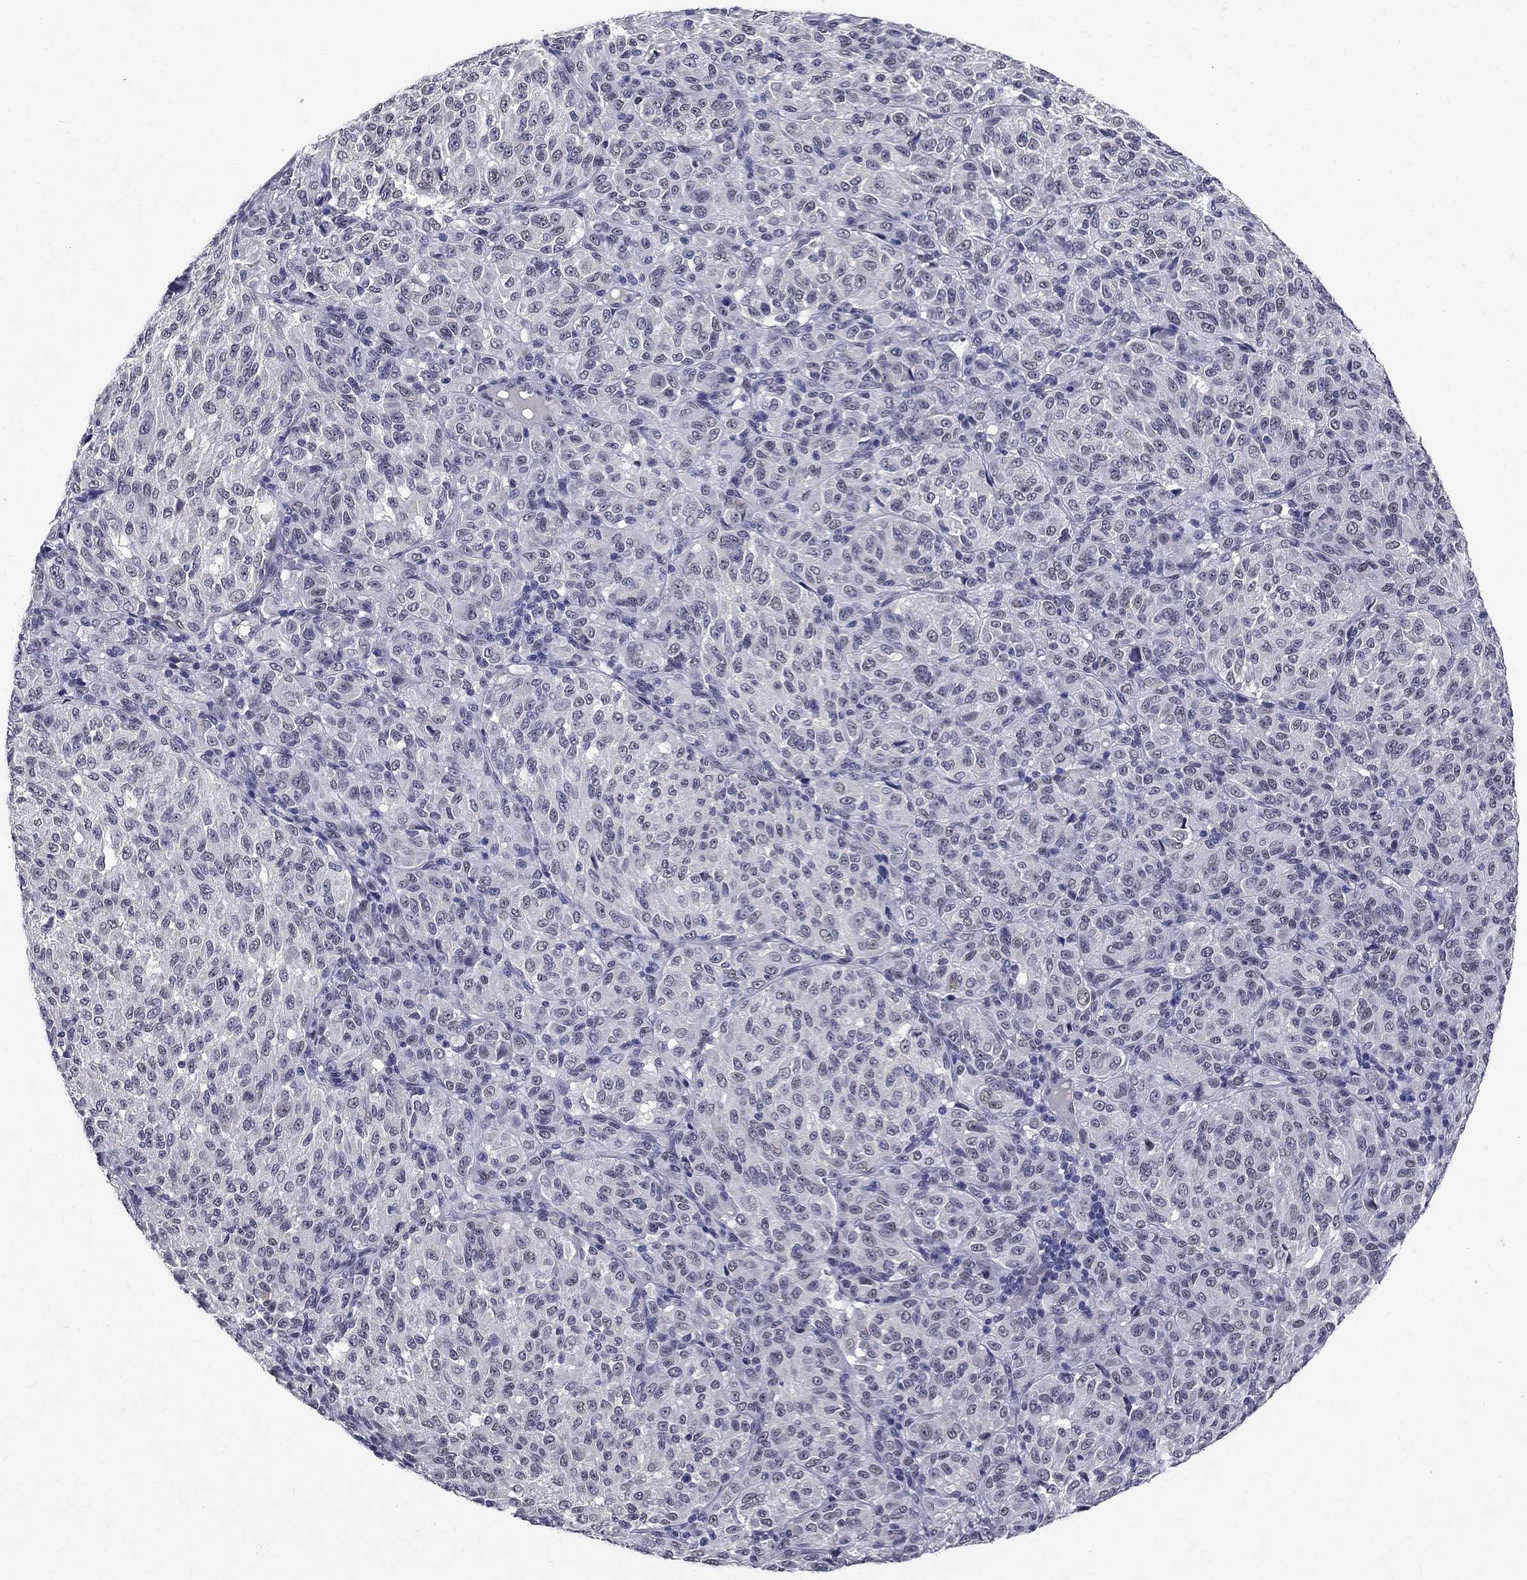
{"staining": {"intensity": "negative", "quantity": "none", "location": "none"}, "tissue": "melanoma", "cell_type": "Tumor cells", "image_type": "cancer", "snomed": [{"axis": "morphology", "description": "Malignant melanoma, Metastatic site"}, {"axis": "topography", "description": "Brain"}], "caption": "DAB (3,3'-diaminobenzidine) immunohistochemical staining of human malignant melanoma (metastatic site) displays no significant positivity in tumor cells.", "gene": "RBFOX1", "patient": {"sex": "female", "age": 56}}